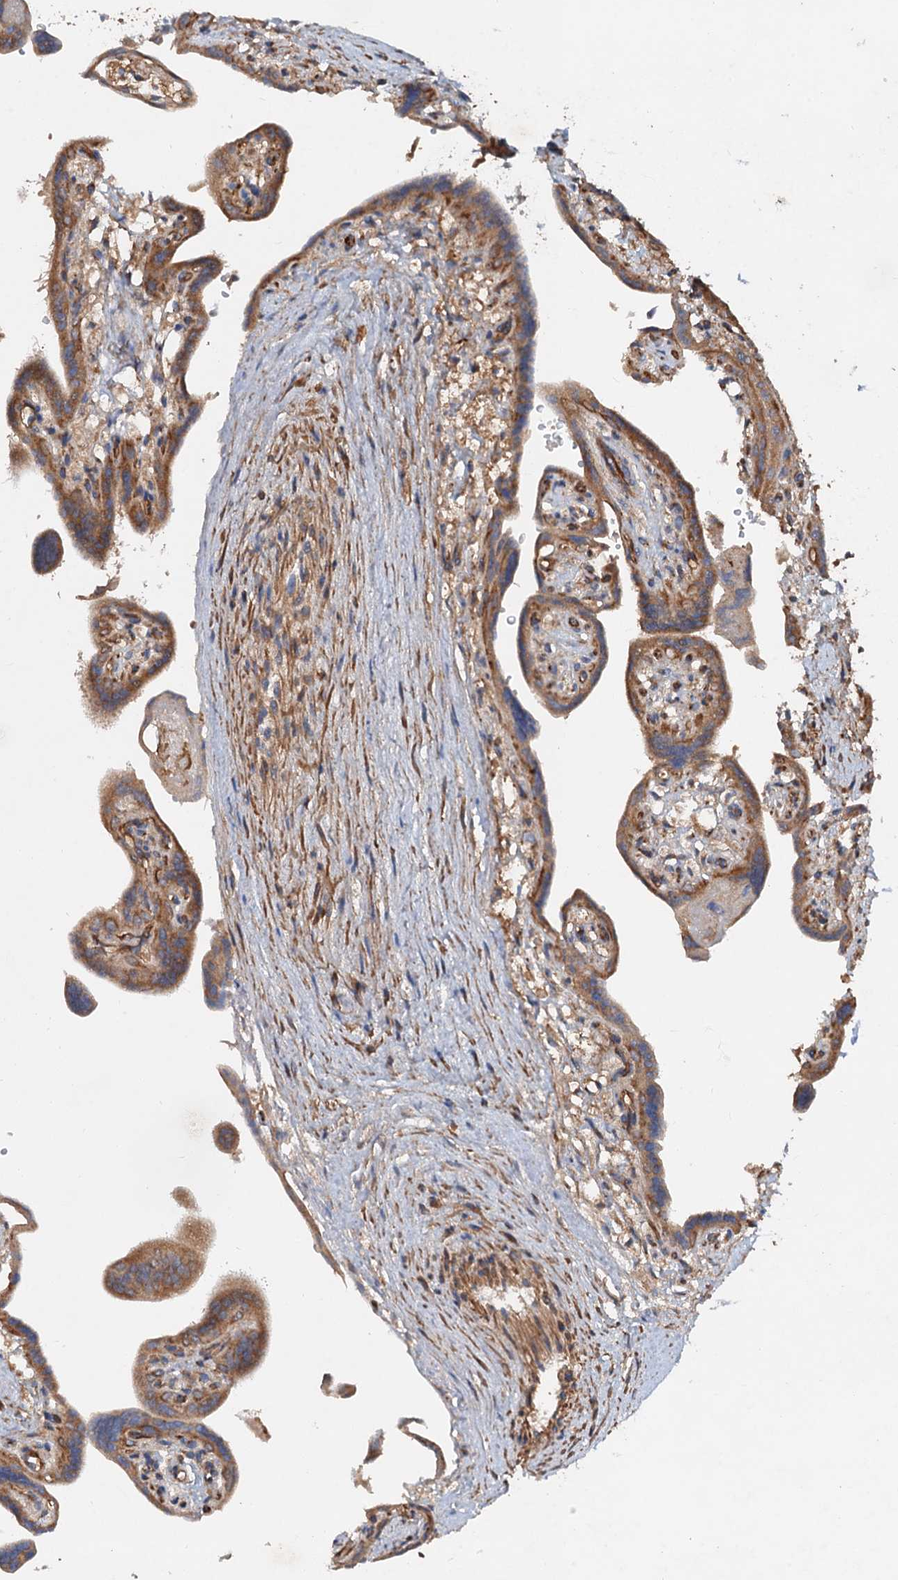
{"staining": {"intensity": "strong", "quantity": ">75%", "location": "cytoplasmic/membranous"}, "tissue": "placenta", "cell_type": "Trophoblastic cells", "image_type": "normal", "snomed": [{"axis": "morphology", "description": "Normal tissue, NOS"}, {"axis": "topography", "description": "Placenta"}], "caption": "A histopathology image of placenta stained for a protein exhibits strong cytoplasmic/membranous brown staining in trophoblastic cells. The protein is shown in brown color, while the nuclei are stained blue.", "gene": "ANKRD26", "patient": {"sex": "female", "age": 37}}